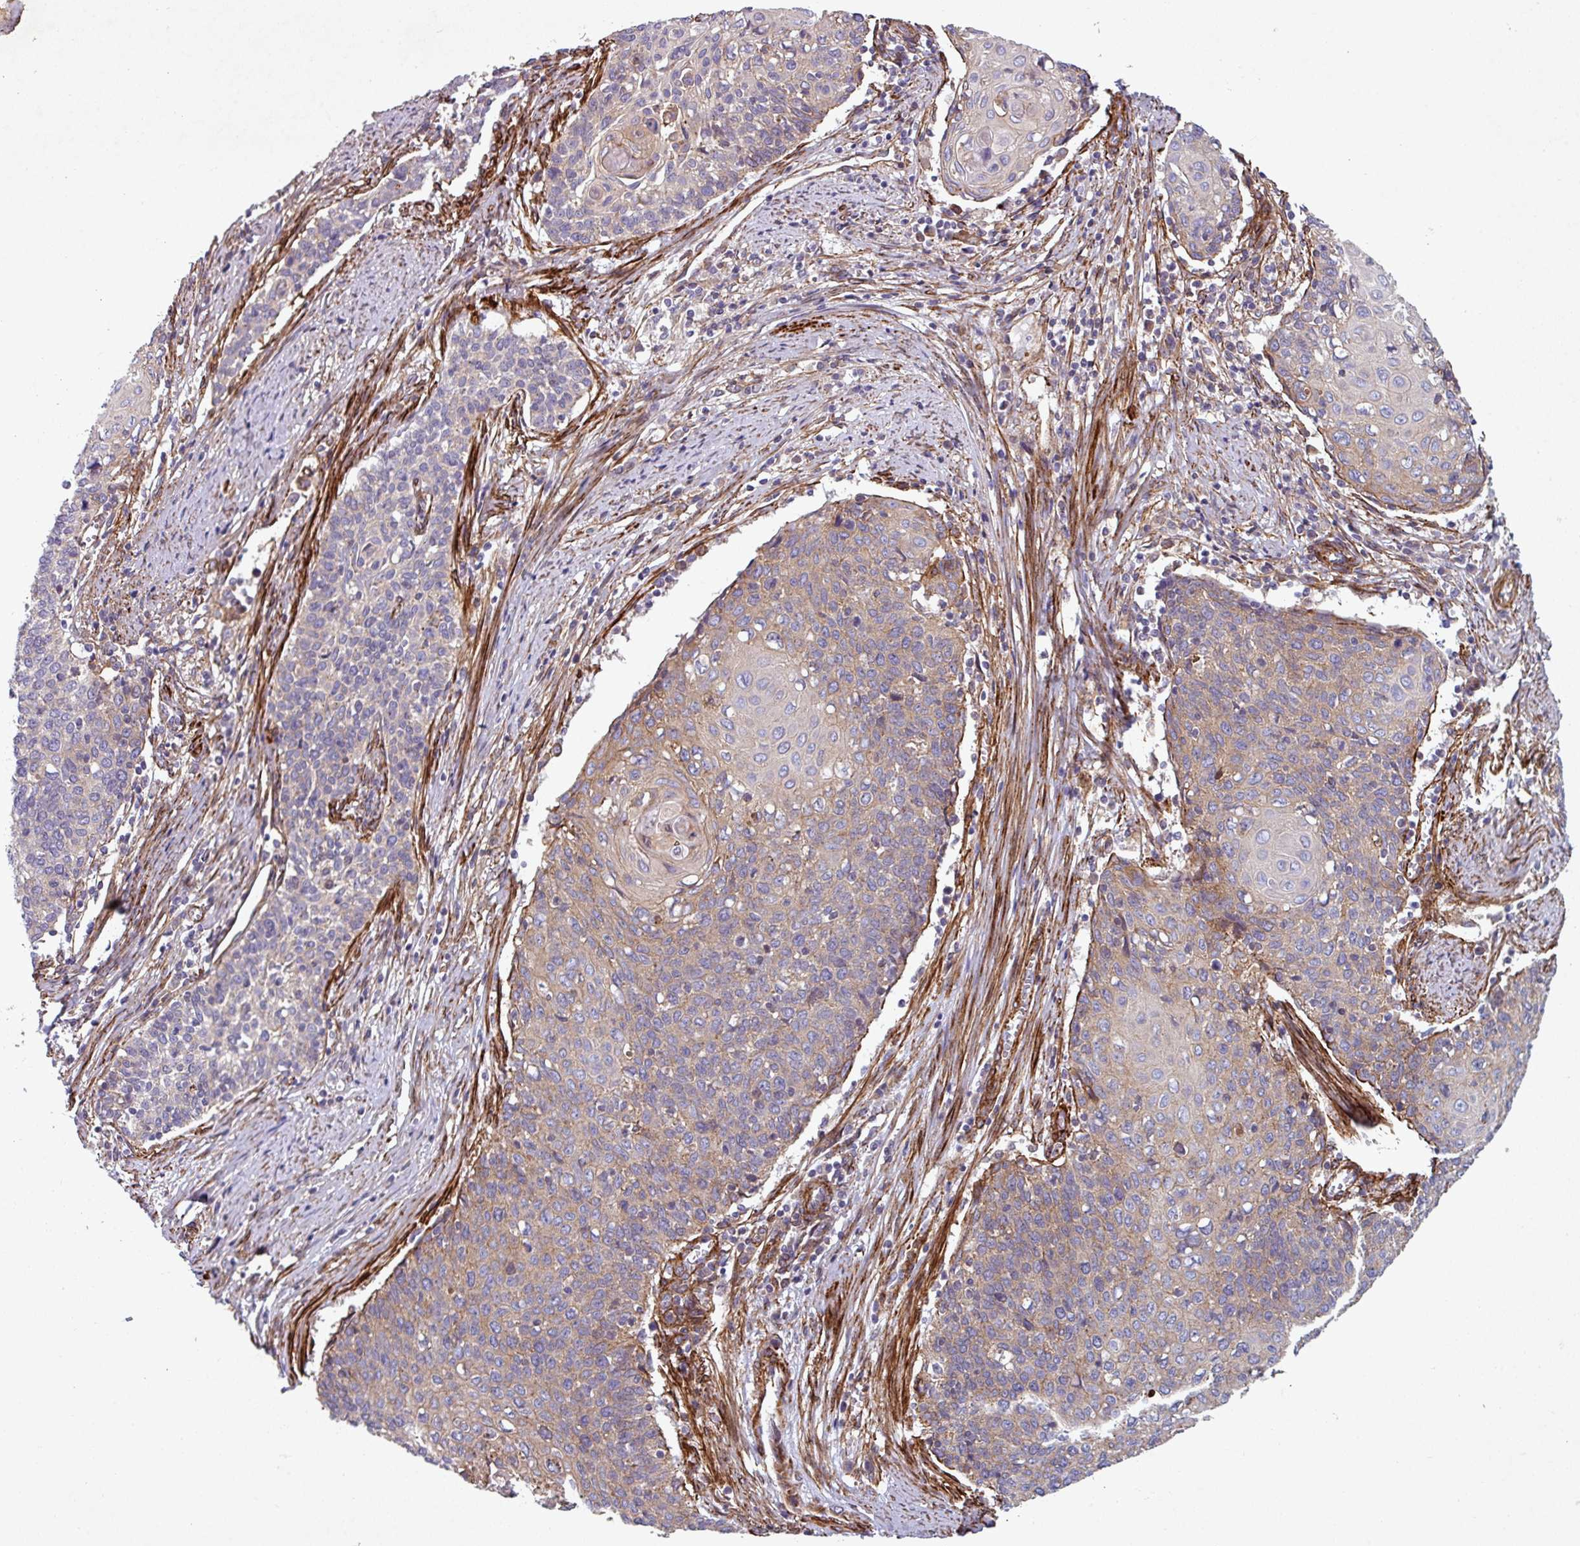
{"staining": {"intensity": "moderate", "quantity": "25%-75%", "location": "cytoplasmic/membranous"}, "tissue": "cervical cancer", "cell_type": "Tumor cells", "image_type": "cancer", "snomed": [{"axis": "morphology", "description": "Squamous cell carcinoma, NOS"}, {"axis": "topography", "description": "Cervix"}], "caption": "Cervical cancer tissue reveals moderate cytoplasmic/membranous positivity in approximately 25%-75% of tumor cells, visualized by immunohistochemistry.", "gene": "ATP2C2", "patient": {"sex": "female", "age": 39}}